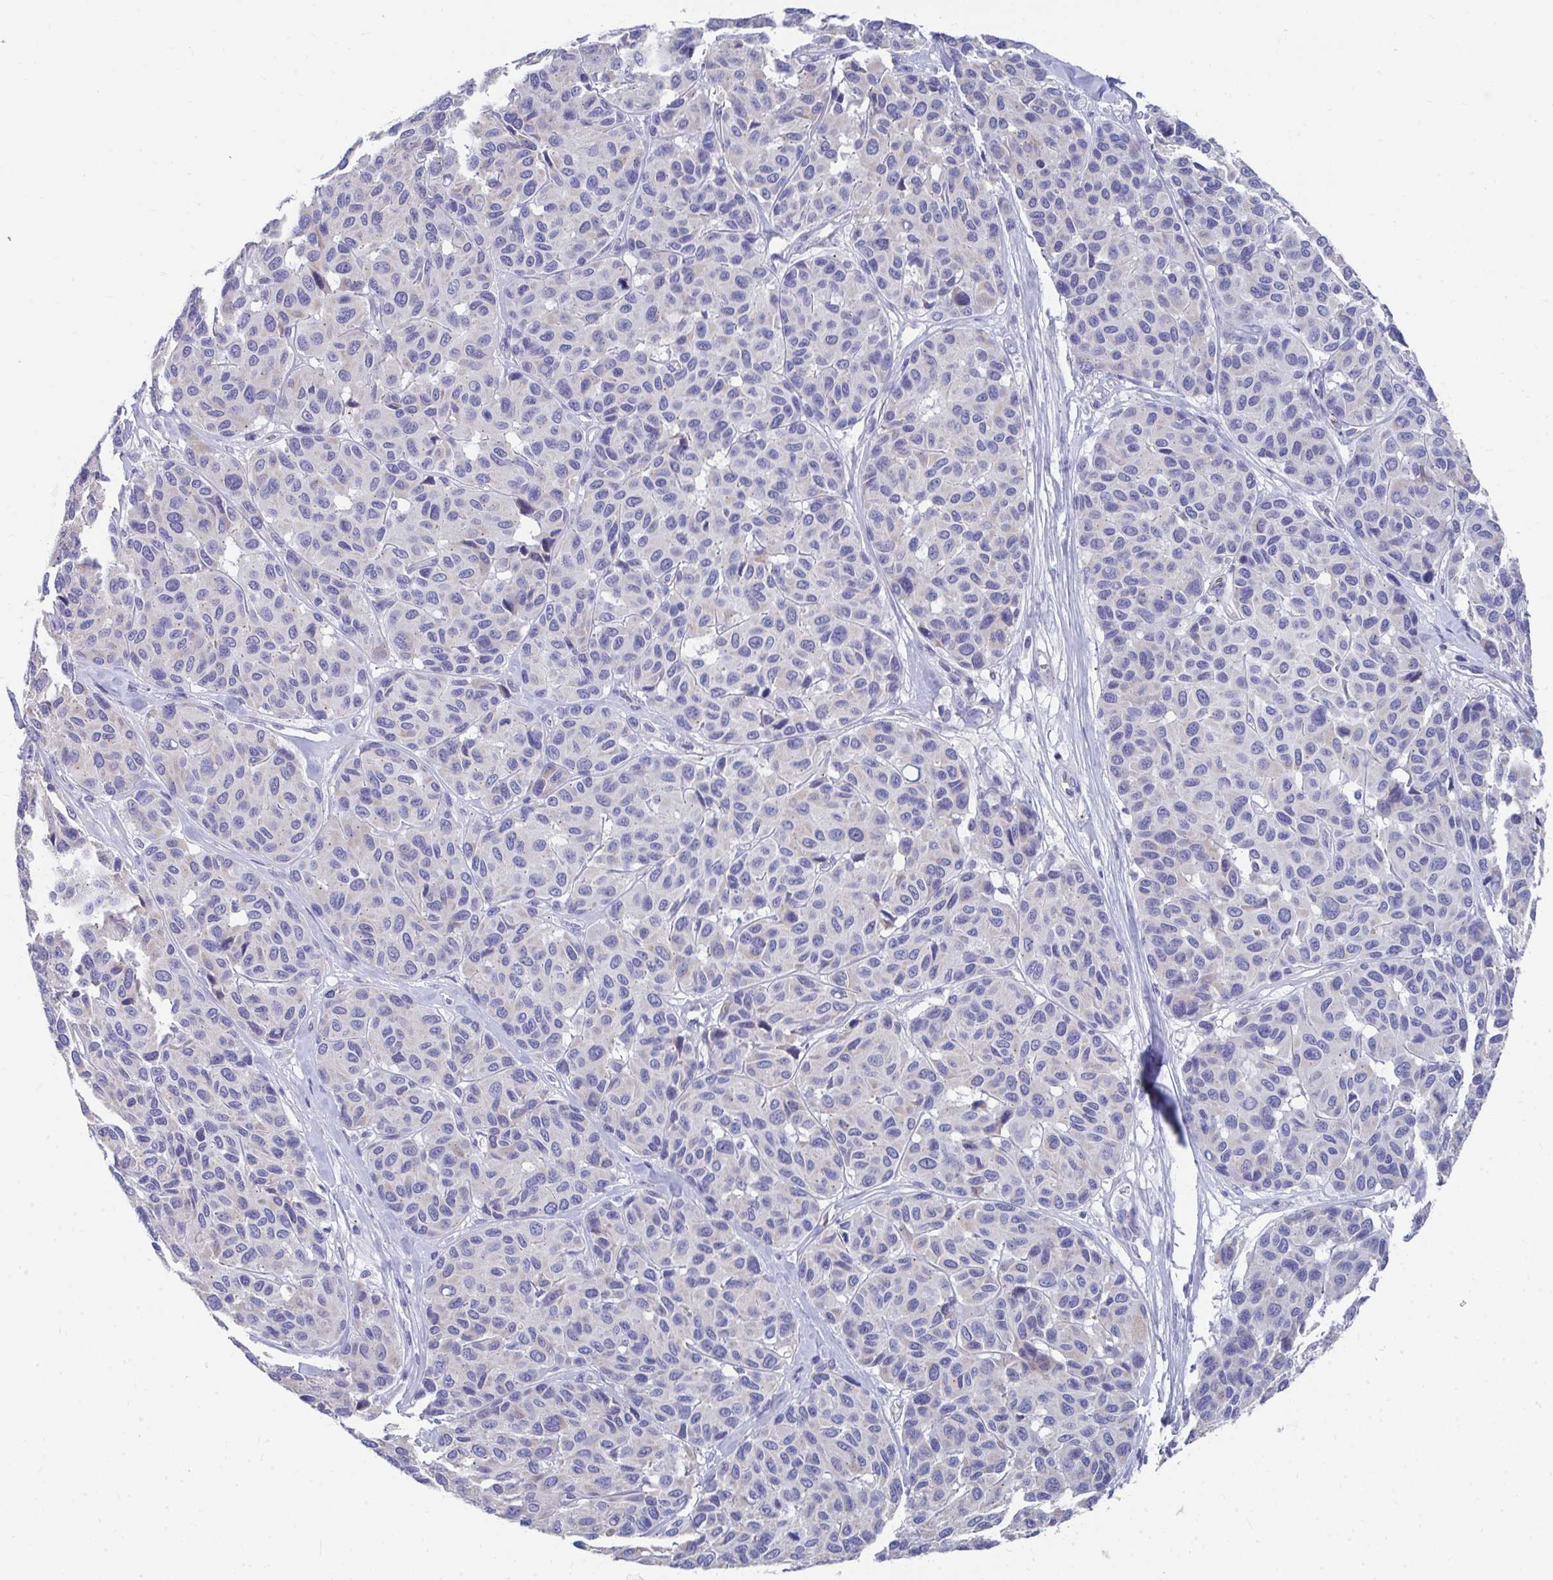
{"staining": {"intensity": "negative", "quantity": "none", "location": "none"}, "tissue": "melanoma", "cell_type": "Tumor cells", "image_type": "cancer", "snomed": [{"axis": "morphology", "description": "Malignant melanoma, NOS"}, {"axis": "topography", "description": "Skin"}], "caption": "Photomicrograph shows no significant protein staining in tumor cells of malignant melanoma. Nuclei are stained in blue.", "gene": "TMPRSS2", "patient": {"sex": "female", "age": 66}}